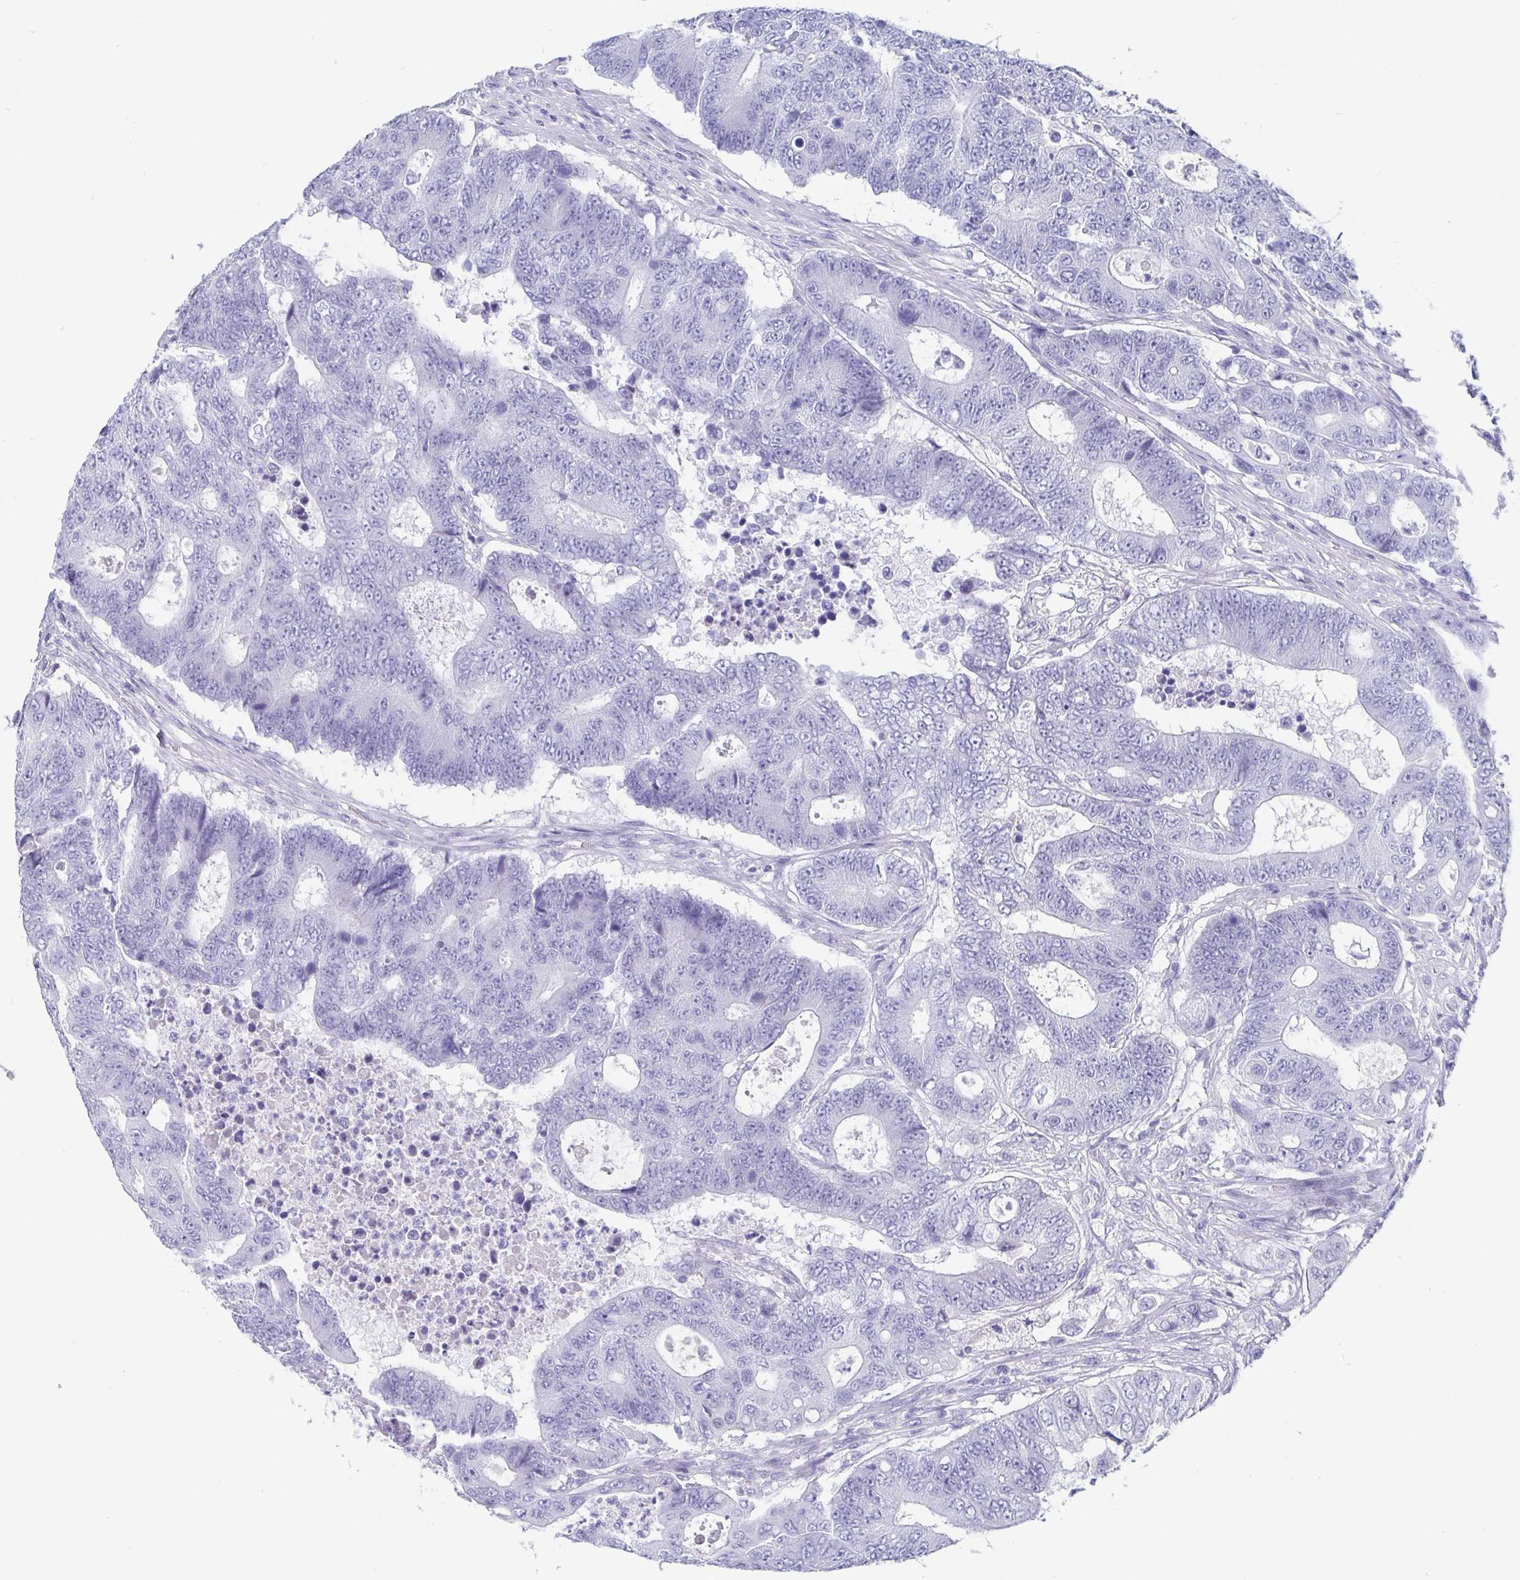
{"staining": {"intensity": "negative", "quantity": "none", "location": "none"}, "tissue": "colorectal cancer", "cell_type": "Tumor cells", "image_type": "cancer", "snomed": [{"axis": "morphology", "description": "Adenocarcinoma, NOS"}, {"axis": "topography", "description": "Colon"}], "caption": "This is an immunohistochemistry (IHC) micrograph of human colorectal cancer. There is no staining in tumor cells.", "gene": "SCGN", "patient": {"sex": "female", "age": 48}}